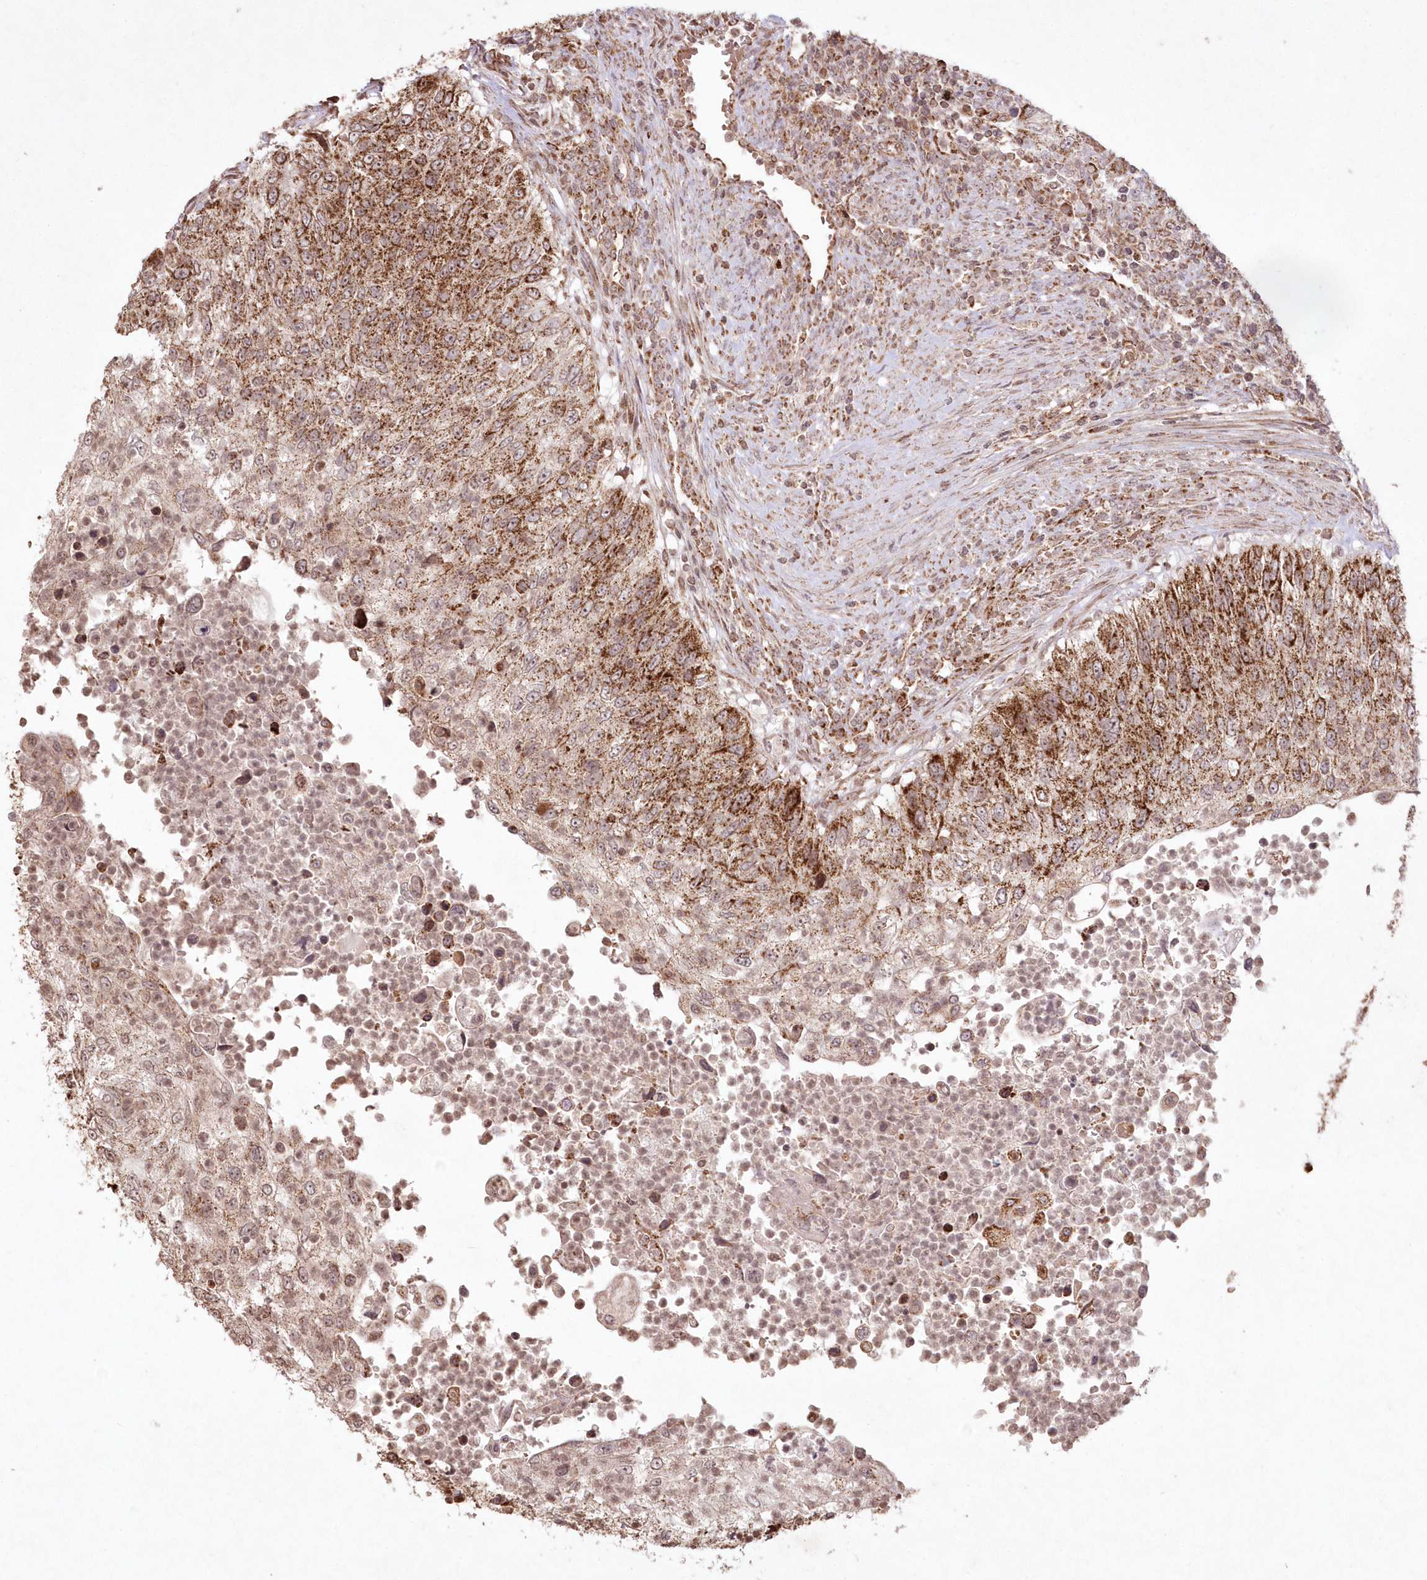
{"staining": {"intensity": "strong", "quantity": ">75%", "location": "cytoplasmic/membranous"}, "tissue": "urothelial cancer", "cell_type": "Tumor cells", "image_type": "cancer", "snomed": [{"axis": "morphology", "description": "Urothelial carcinoma, High grade"}, {"axis": "topography", "description": "Urinary bladder"}], "caption": "Protein expression analysis of human urothelial cancer reveals strong cytoplasmic/membranous expression in approximately >75% of tumor cells.", "gene": "LRPPRC", "patient": {"sex": "female", "age": 60}}